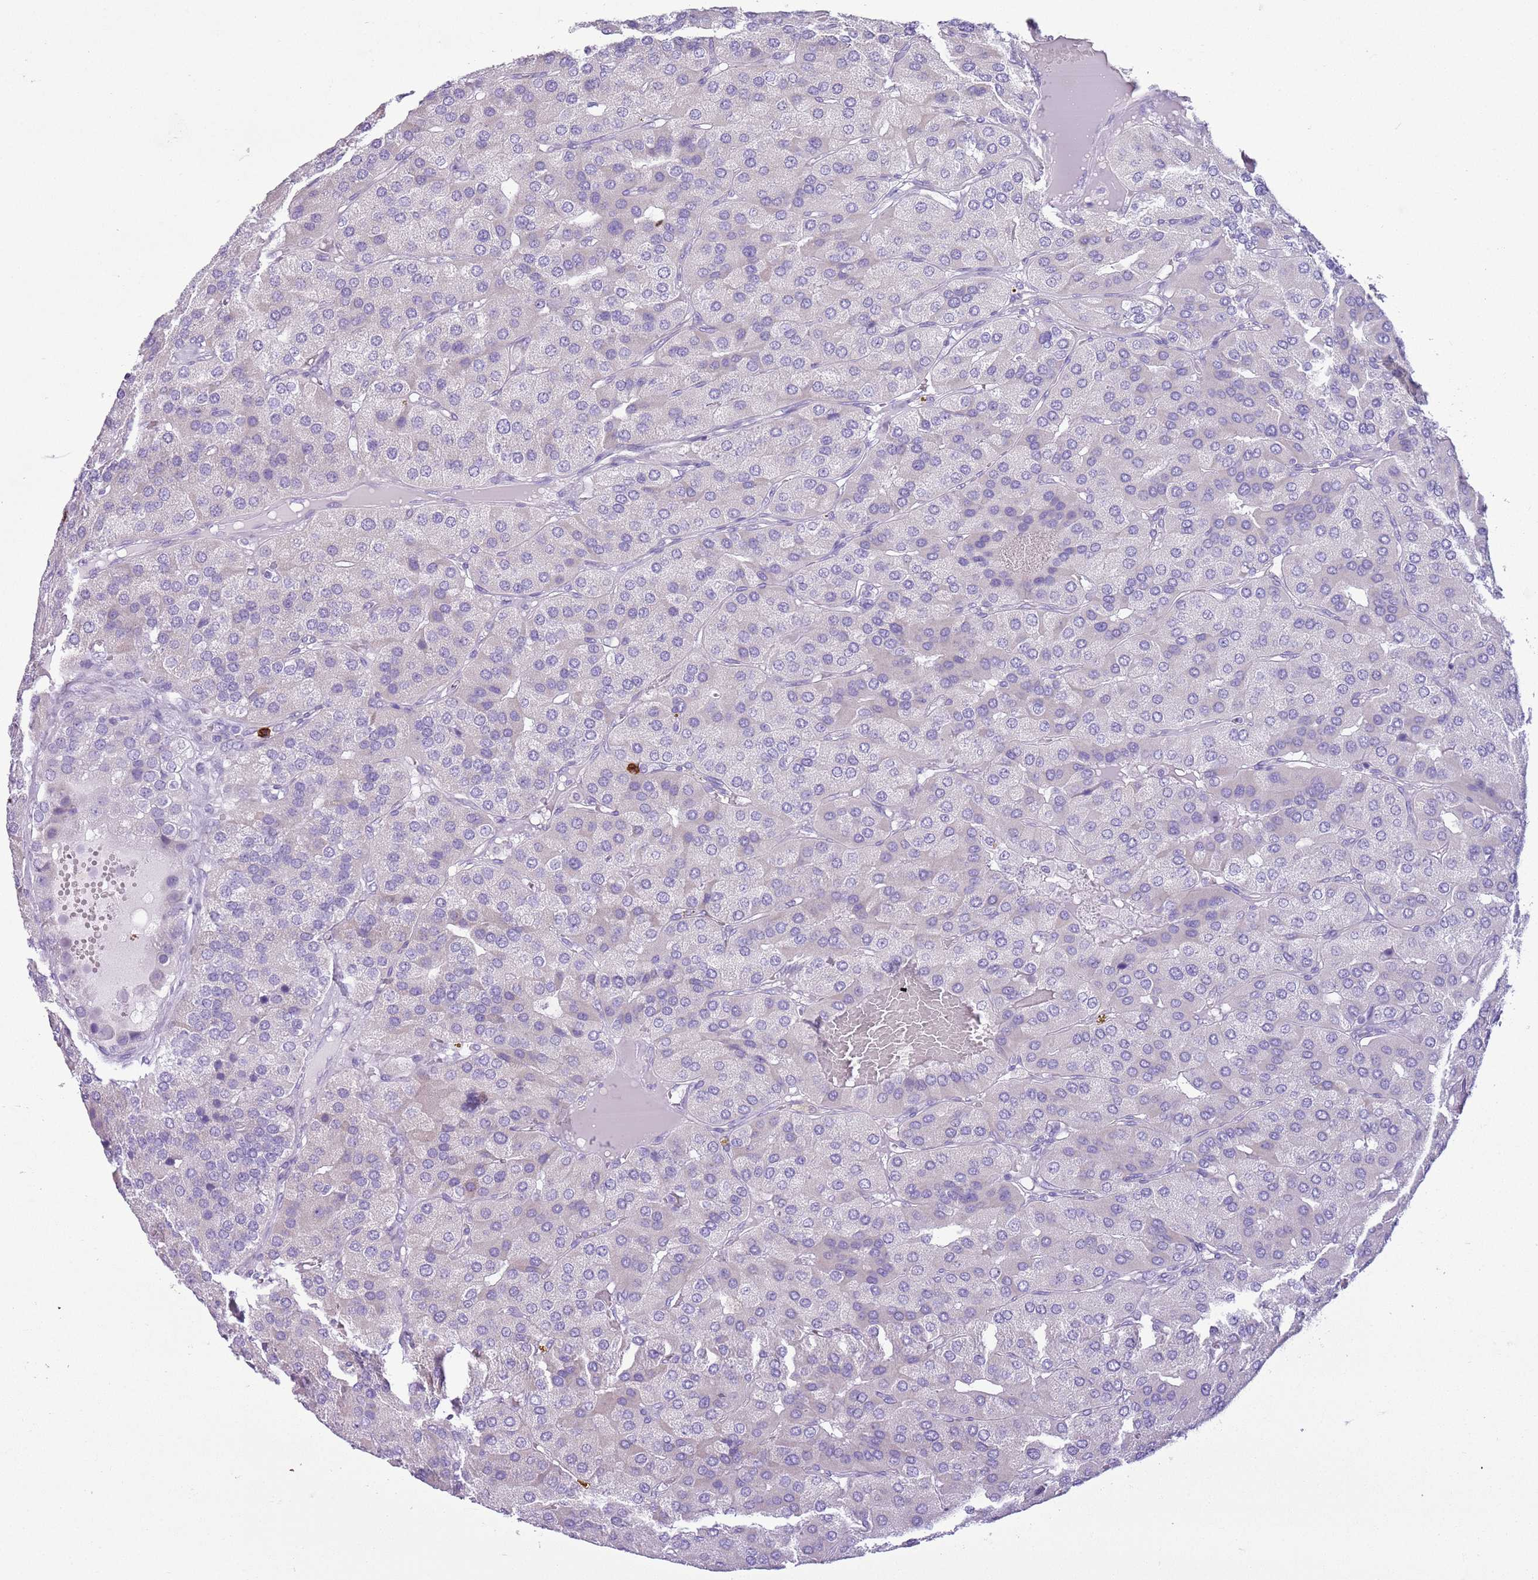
{"staining": {"intensity": "negative", "quantity": "none", "location": "none"}, "tissue": "parathyroid gland", "cell_type": "Glandular cells", "image_type": "normal", "snomed": [{"axis": "morphology", "description": "Normal tissue, NOS"}, {"axis": "morphology", "description": "Adenoma, NOS"}, {"axis": "topography", "description": "Parathyroid gland"}], "caption": "Immunohistochemistry (IHC) image of unremarkable parathyroid gland: human parathyroid gland stained with DAB (3,3'-diaminobenzidine) displays no significant protein expression in glandular cells. (DAB (3,3'-diaminobenzidine) immunohistochemistry with hematoxylin counter stain).", "gene": "CD177", "patient": {"sex": "female", "age": 86}}